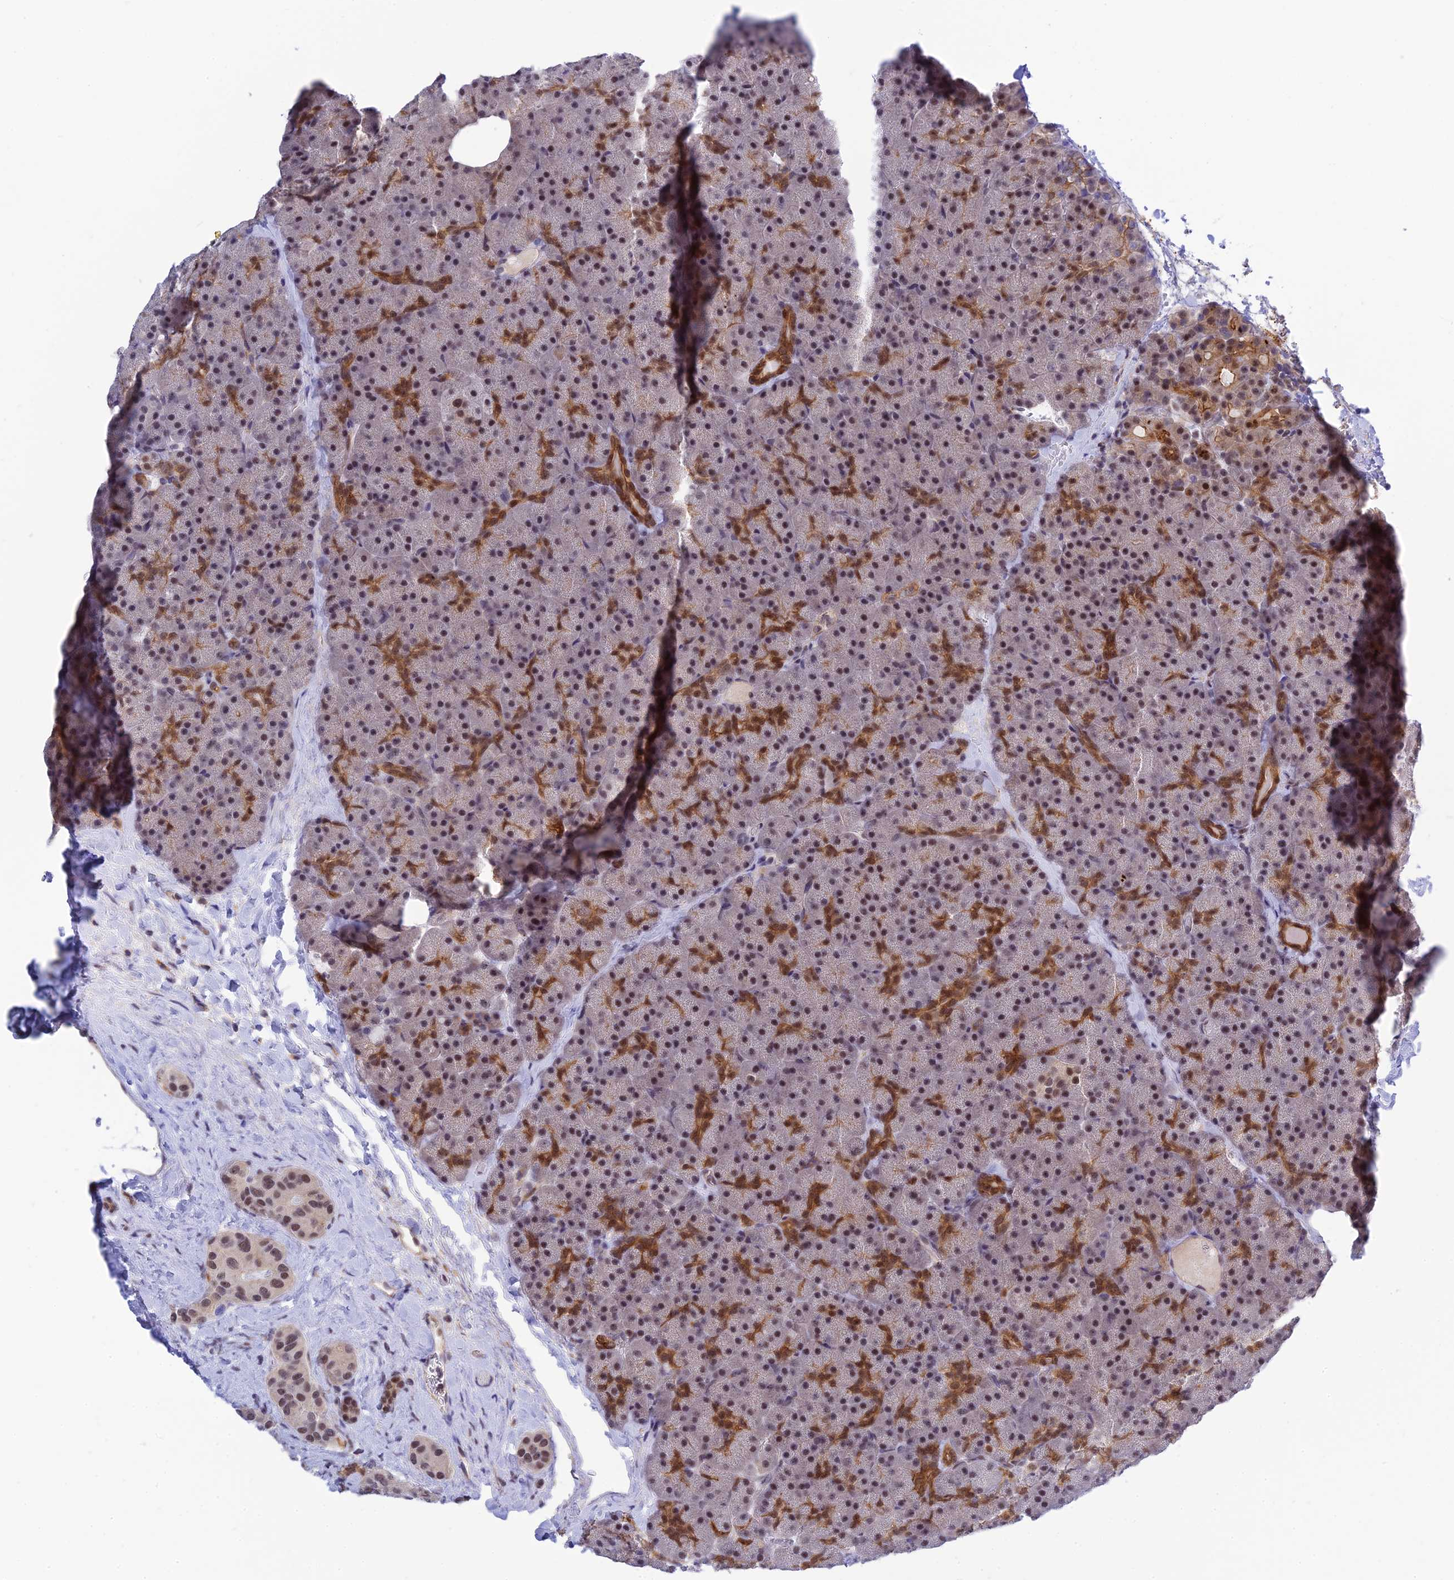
{"staining": {"intensity": "strong", "quantity": "25%-75%", "location": "cytoplasmic/membranous,nuclear"}, "tissue": "pancreas", "cell_type": "Exocrine glandular cells", "image_type": "normal", "snomed": [{"axis": "morphology", "description": "Normal tissue, NOS"}, {"axis": "topography", "description": "Pancreas"}], "caption": "Immunohistochemistry (IHC) image of benign pancreas stained for a protein (brown), which reveals high levels of strong cytoplasmic/membranous,nuclear staining in approximately 25%-75% of exocrine glandular cells.", "gene": "TCEA1", "patient": {"sex": "male", "age": 36}}